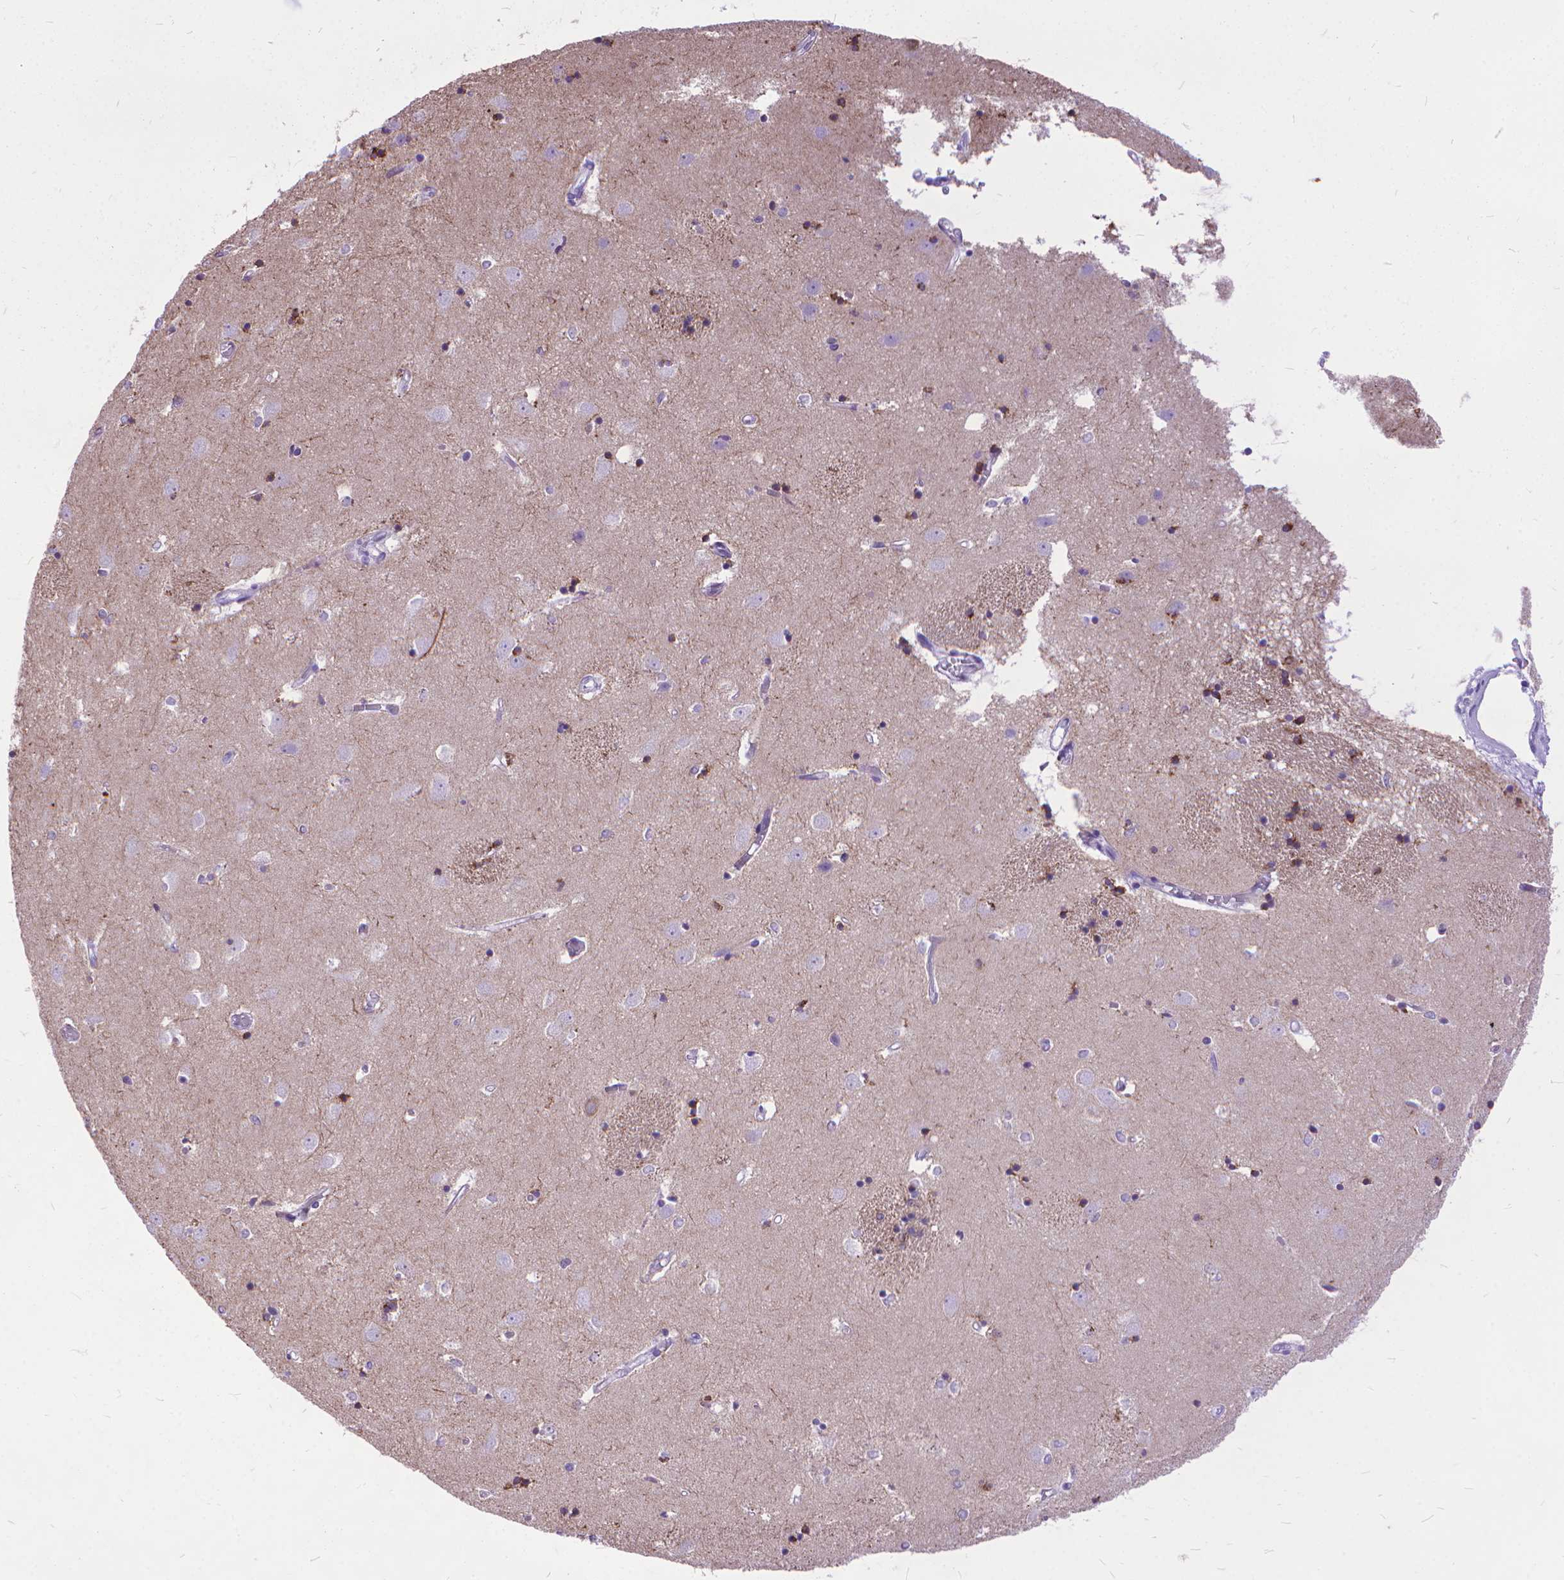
{"staining": {"intensity": "strong", "quantity": "<25%", "location": "cytoplasmic/membranous"}, "tissue": "caudate", "cell_type": "Glial cells", "image_type": "normal", "snomed": [{"axis": "morphology", "description": "Normal tissue, NOS"}, {"axis": "topography", "description": "Lateral ventricle wall"}], "caption": "Glial cells exhibit strong cytoplasmic/membranous expression in approximately <25% of cells in normal caudate.", "gene": "POLE4", "patient": {"sex": "male", "age": 54}}